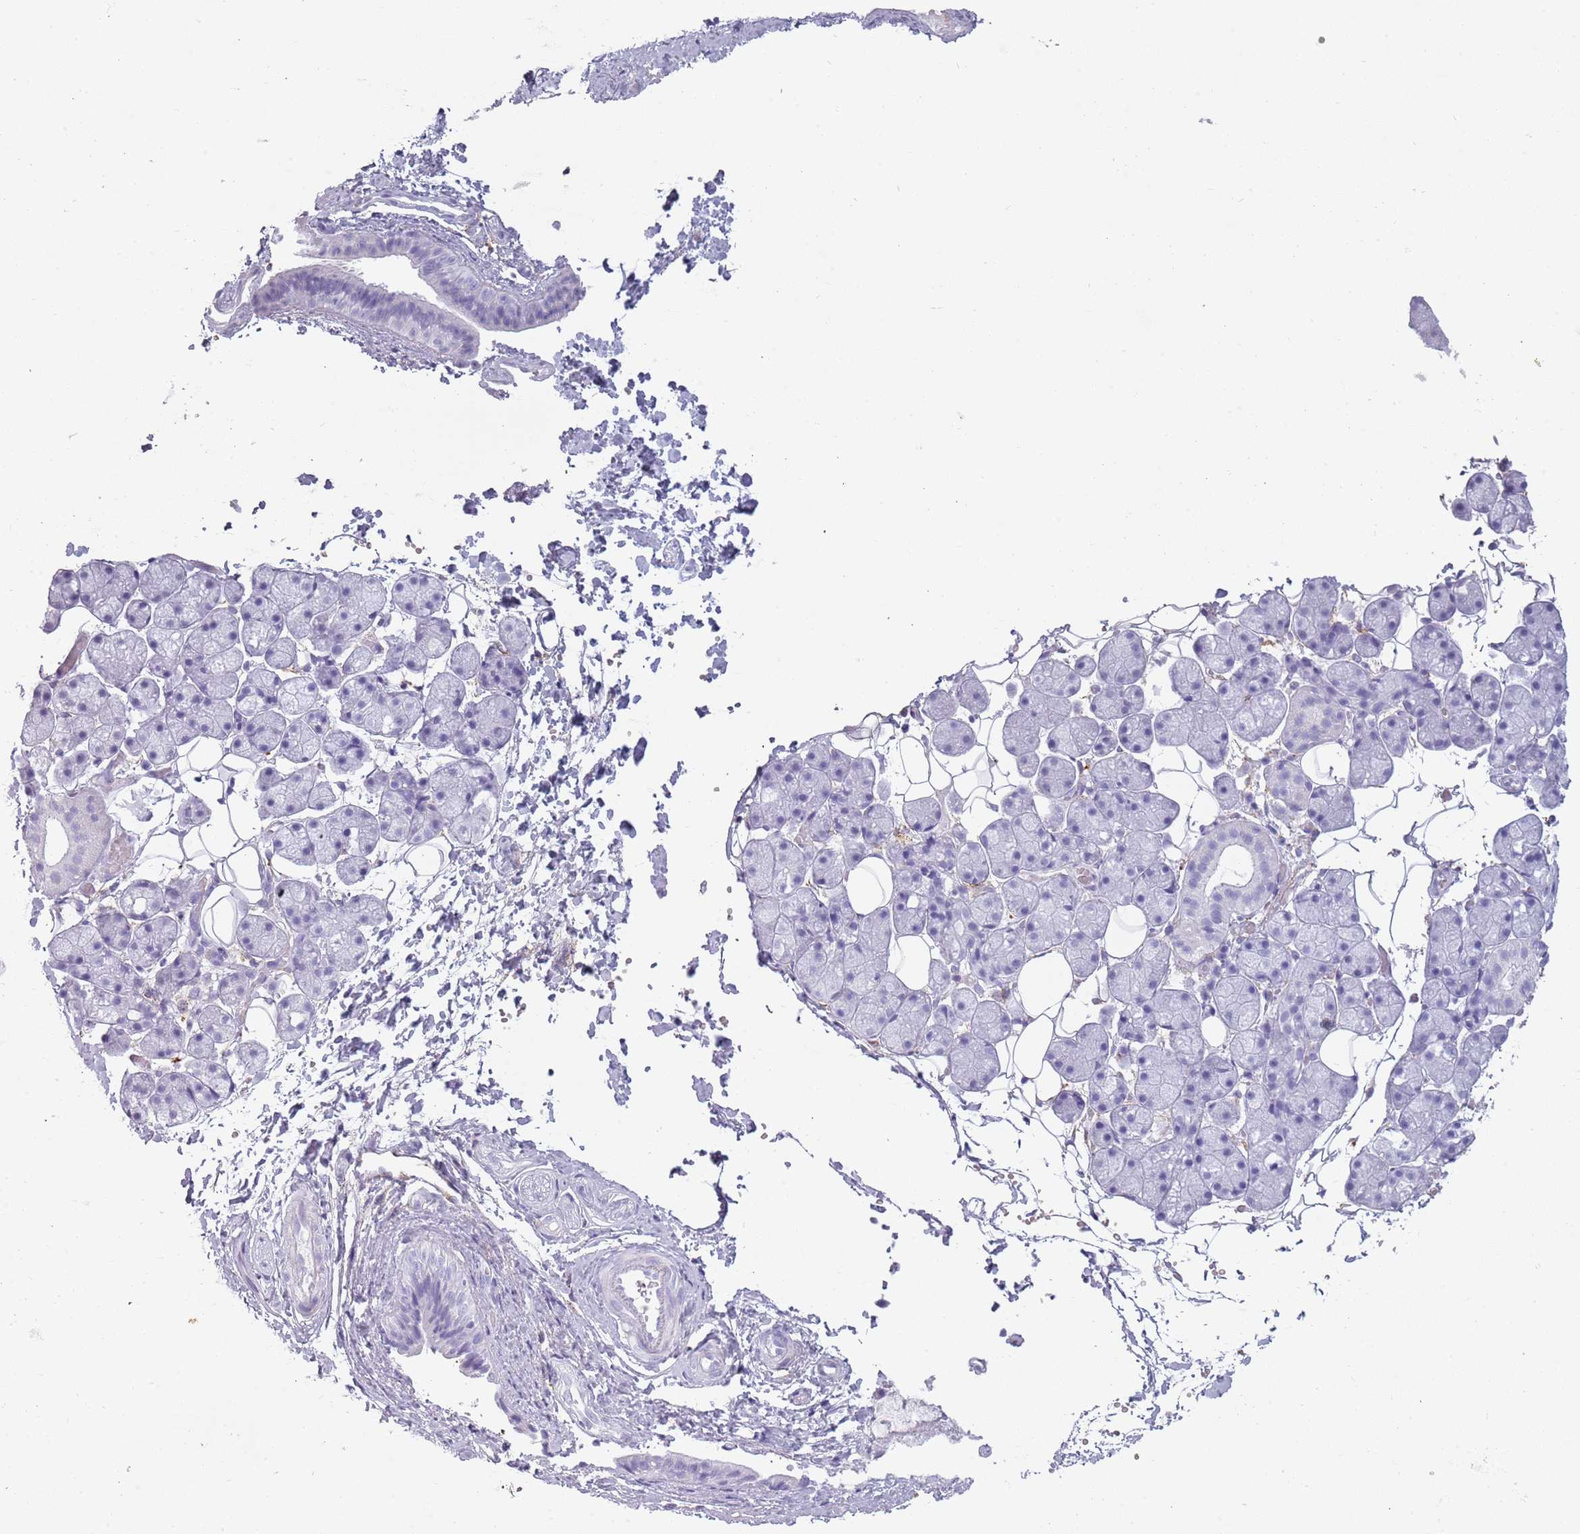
{"staining": {"intensity": "negative", "quantity": "none", "location": "none"}, "tissue": "salivary gland", "cell_type": "Glandular cells", "image_type": "normal", "snomed": [{"axis": "morphology", "description": "Normal tissue, NOS"}, {"axis": "topography", "description": "Salivary gland"}], "caption": "An immunohistochemistry (IHC) photomicrograph of benign salivary gland is shown. There is no staining in glandular cells of salivary gland. (DAB IHC with hematoxylin counter stain).", "gene": "COLEC12", "patient": {"sex": "female", "age": 33}}